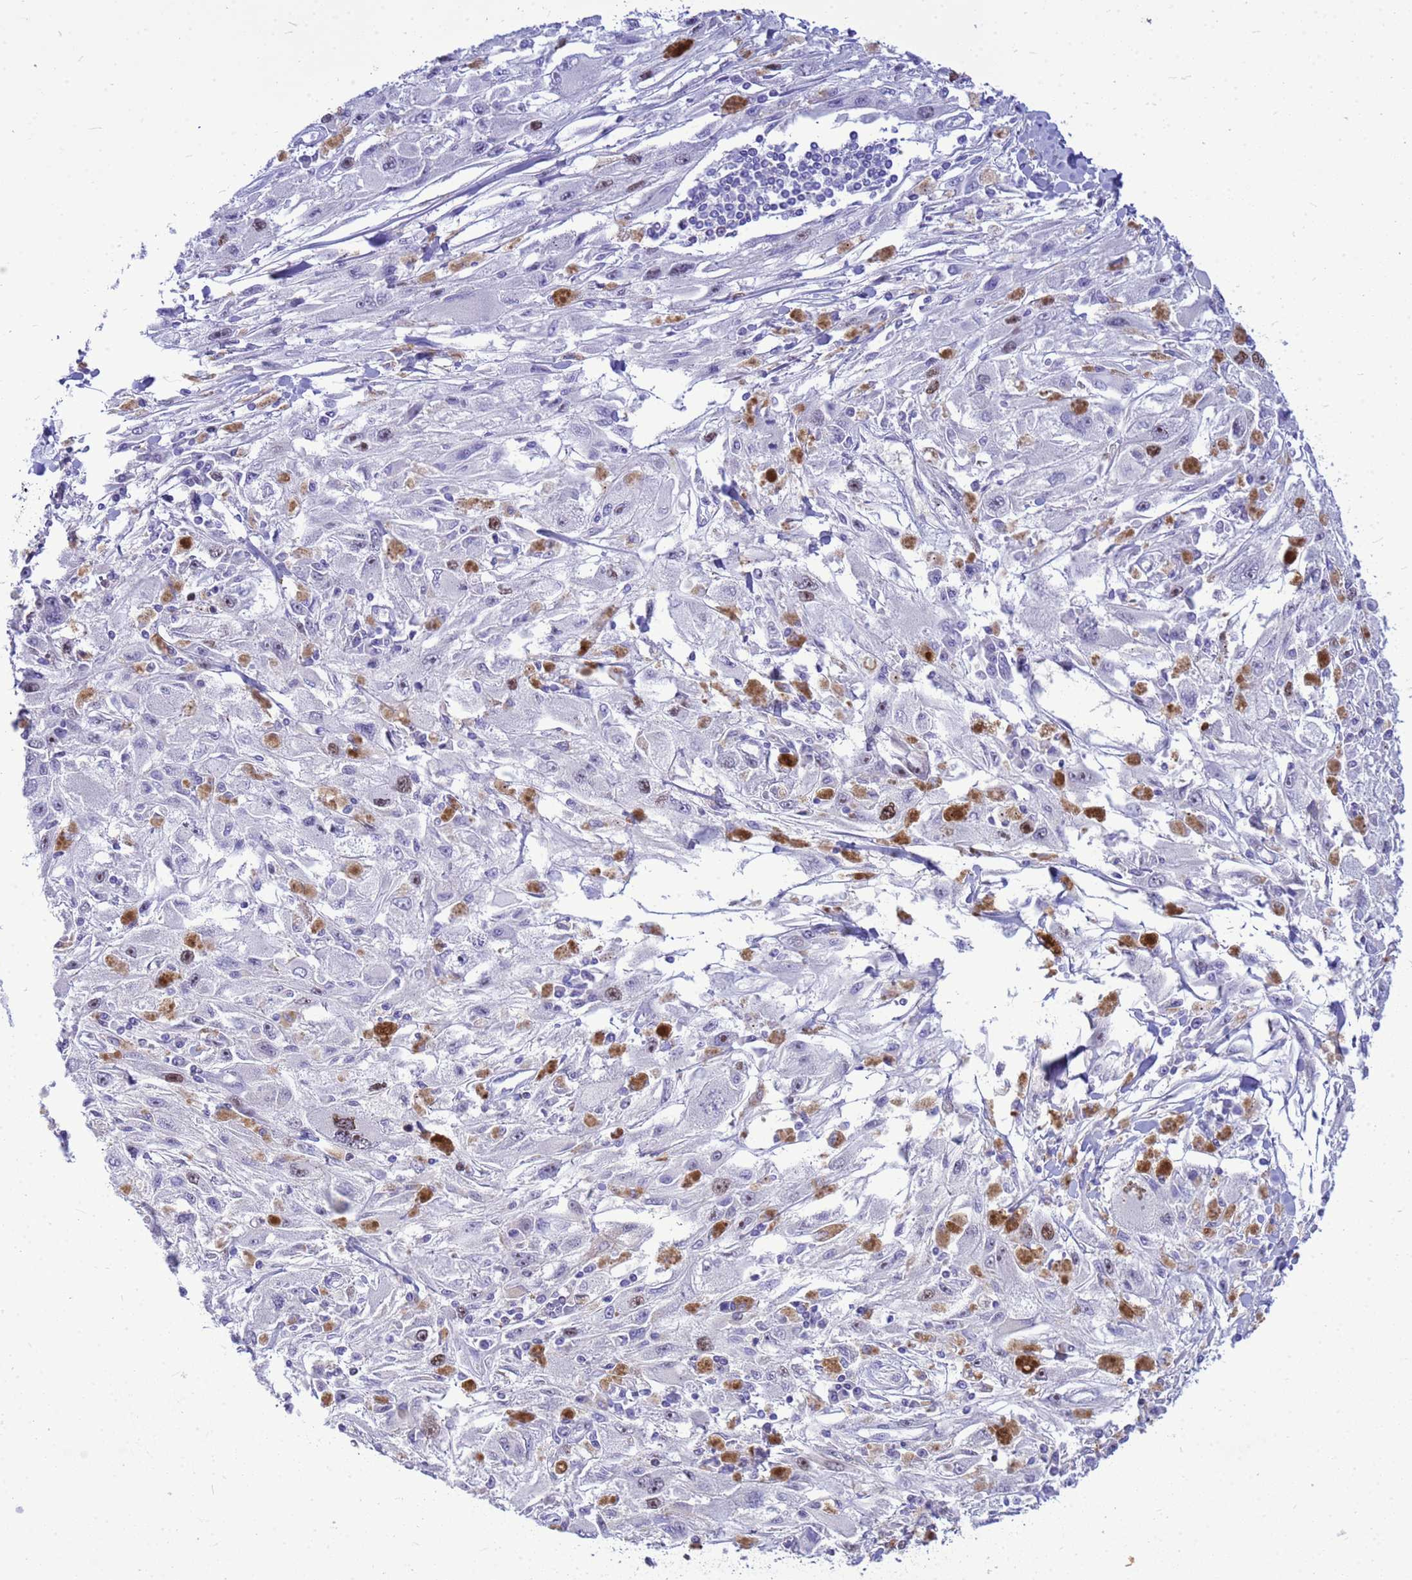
{"staining": {"intensity": "moderate", "quantity": "<25%", "location": "nuclear"}, "tissue": "melanoma", "cell_type": "Tumor cells", "image_type": "cancer", "snomed": [{"axis": "morphology", "description": "Malignant melanoma, Metastatic site"}, {"axis": "topography", "description": "Skin"}], "caption": "Protein expression analysis of human melanoma reveals moderate nuclear positivity in approximately <25% of tumor cells.", "gene": "ADAMTS7", "patient": {"sex": "male", "age": 53}}